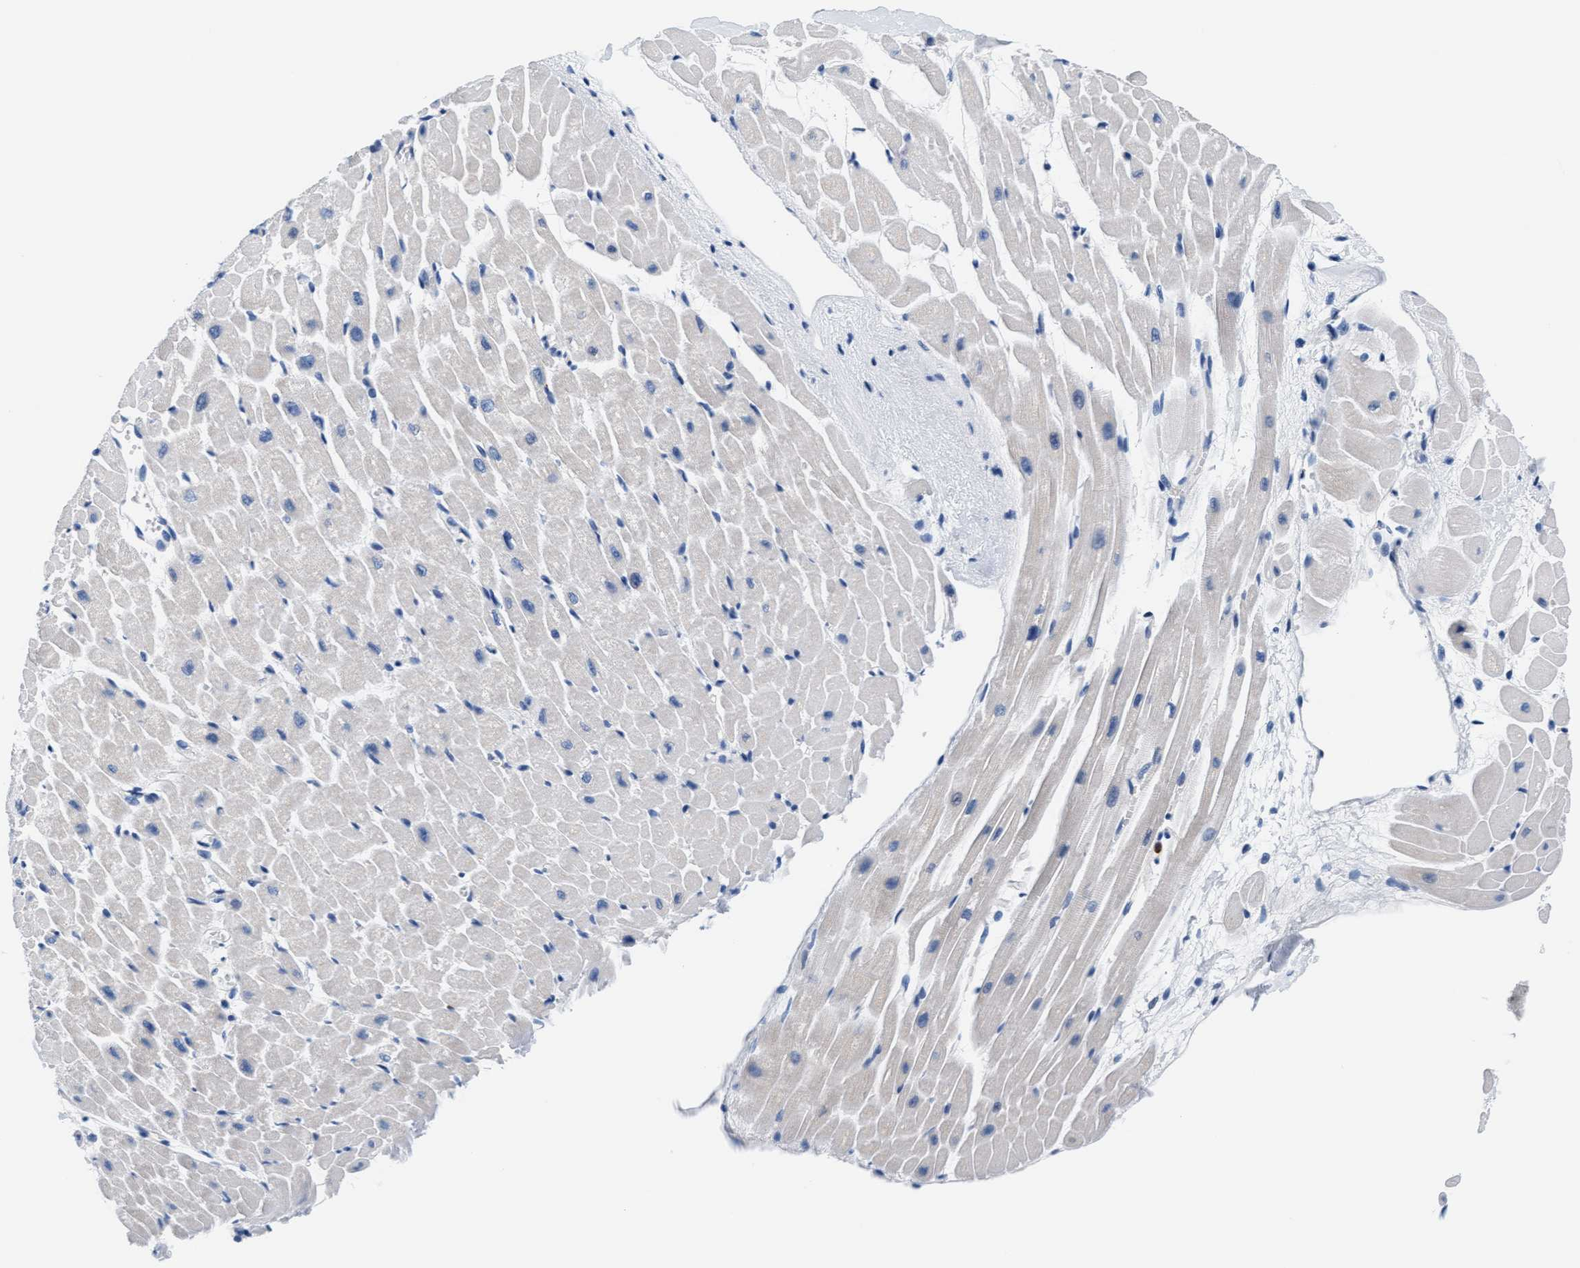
{"staining": {"intensity": "negative", "quantity": "none", "location": "none"}, "tissue": "heart muscle", "cell_type": "Cardiomyocytes", "image_type": "normal", "snomed": [{"axis": "morphology", "description": "Normal tissue, NOS"}, {"axis": "topography", "description": "Heart"}], "caption": "This image is of normal heart muscle stained with immunohistochemistry to label a protein in brown with the nuclei are counter-stained blue. There is no staining in cardiomyocytes.", "gene": "MMP8", "patient": {"sex": "male", "age": 45}}